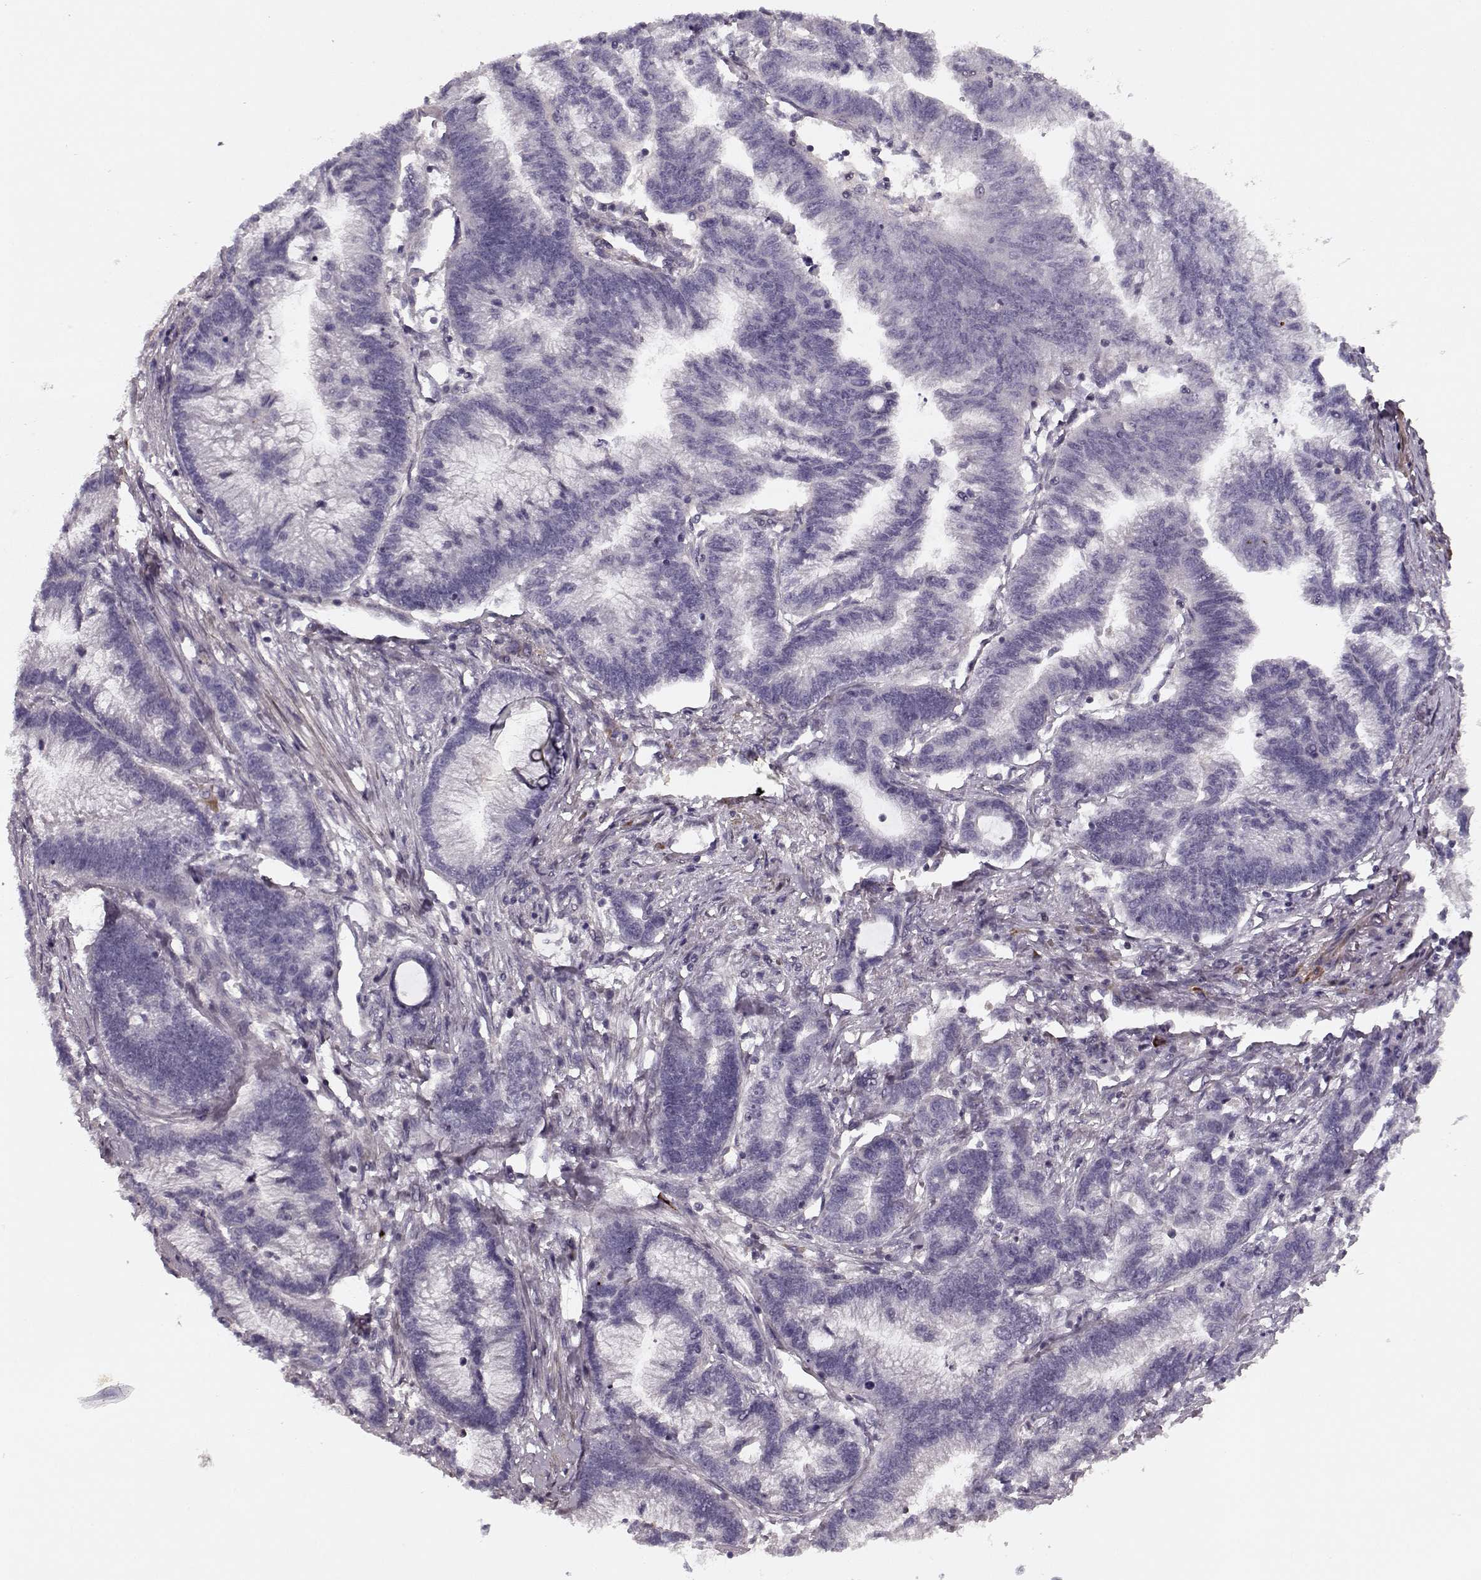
{"staining": {"intensity": "negative", "quantity": "none", "location": "none"}, "tissue": "stomach cancer", "cell_type": "Tumor cells", "image_type": "cancer", "snomed": [{"axis": "morphology", "description": "Adenocarcinoma, NOS"}, {"axis": "topography", "description": "Stomach"}], "caption": "Stomach cancer (adenocarcinoma) was stained to show a protein in brown. There is no significant positivity in tumor cells. (Stains: DAB (3,3'-diaminobenzidine) immunohistochemistry (IHC) with hematoxylin counter stain, Microscopy: brightfield microscopy at high magnification).", "gene": "SLAIN2", "patient": {"sex": "male", "age": 83}}